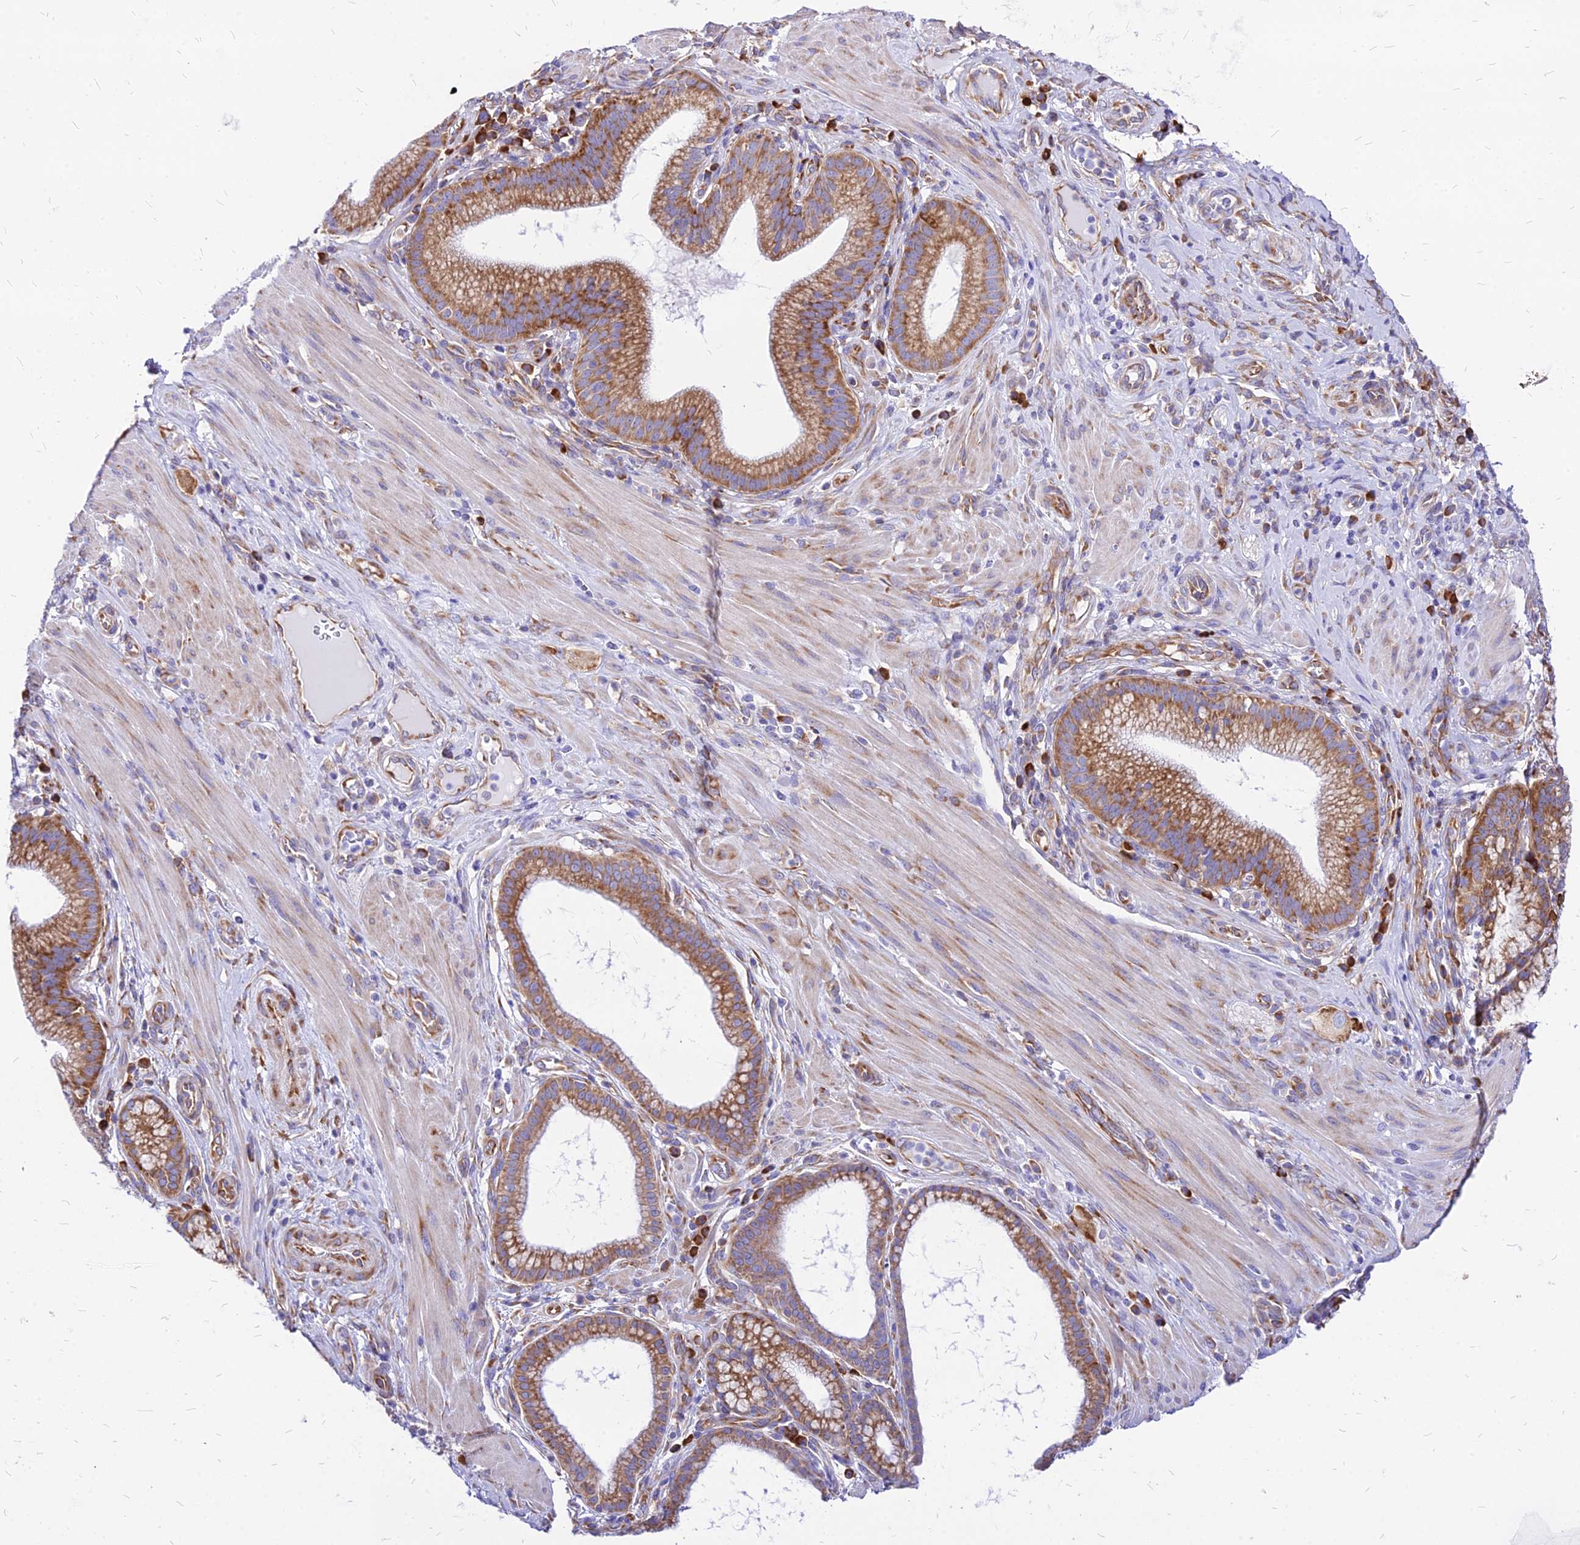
{"staining": {"intensity": "moderate", "quantity": ">75%", "location": "cytoplasmic/membranous"}, "tissue": "pancreatic cancer", "cell_type": "Tumor cells", "image_type": "cancer", "snomed": [{"axis": "morphology", "description": "Adenocarcinoma, NOS"}, {"axis": "topography", "description": "Pancreas"}], "caption": "The histopathology image reveals immunohistochemical staining of pancreatic cancer (adenocarcinoma). There is moderate cytoplasmic/membranous expression is present in about >75% of tumor cells.", "gene": "RPL19", "patient": {"sex": "male", "age": 72}}